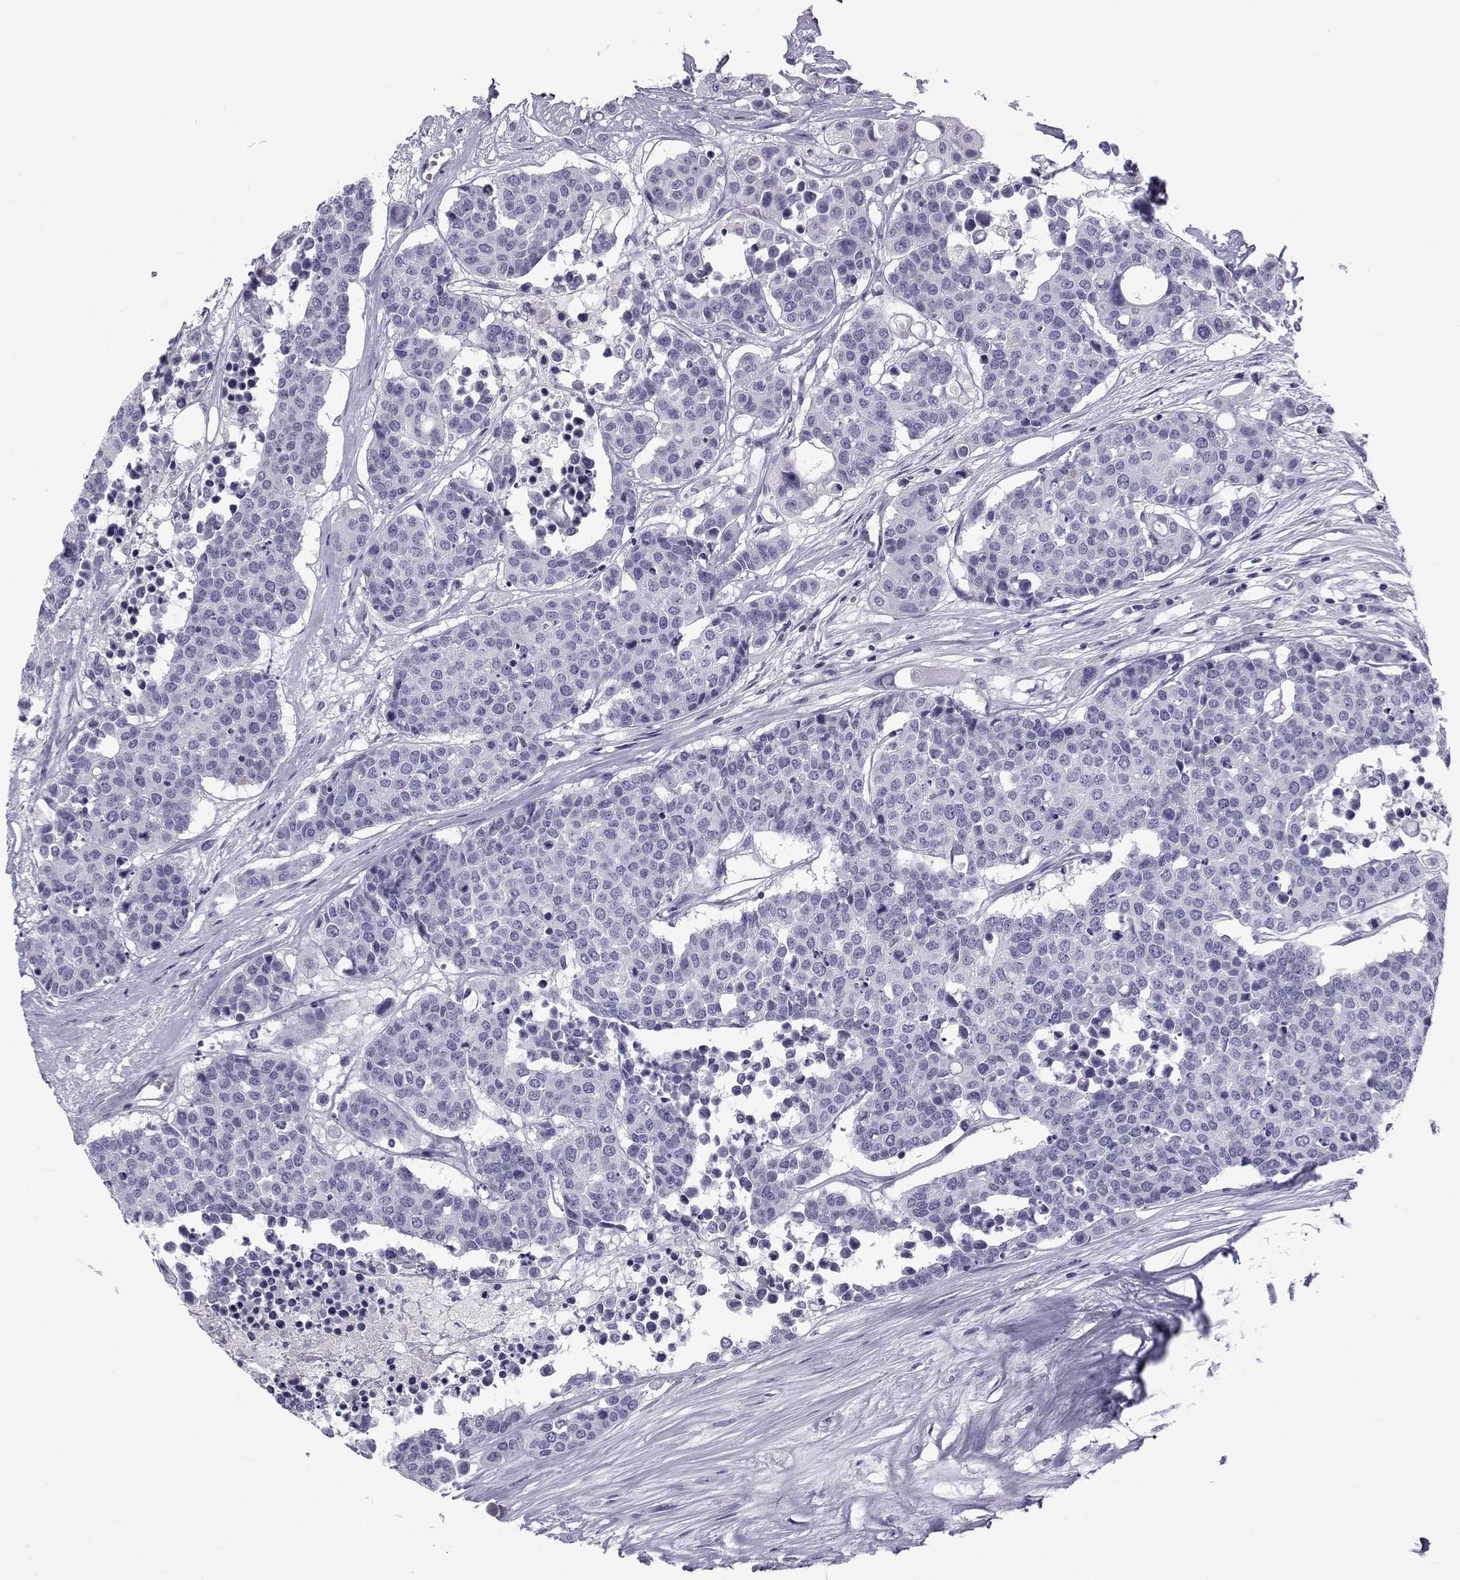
{"staining": {"intensity": "negative", "quantity": "none", "location": "none"}, "tissue": "carcinoid", "cell_type": "Tumor cells", "image_type": "cancer", "snomed": [{"axis": "morphology", "description": "Carcinoid, malignant, NOS"}, {"axis": "topography", "description": "Colon"}], "caption": "Immunohistochemistry (IHC) micrograph of carcinoid (malignant) stained for a protein (brown), which reveals no expression in tumor cells.", "gene": "SPANXD", "patient": {"sex": "male", "age": 81}}